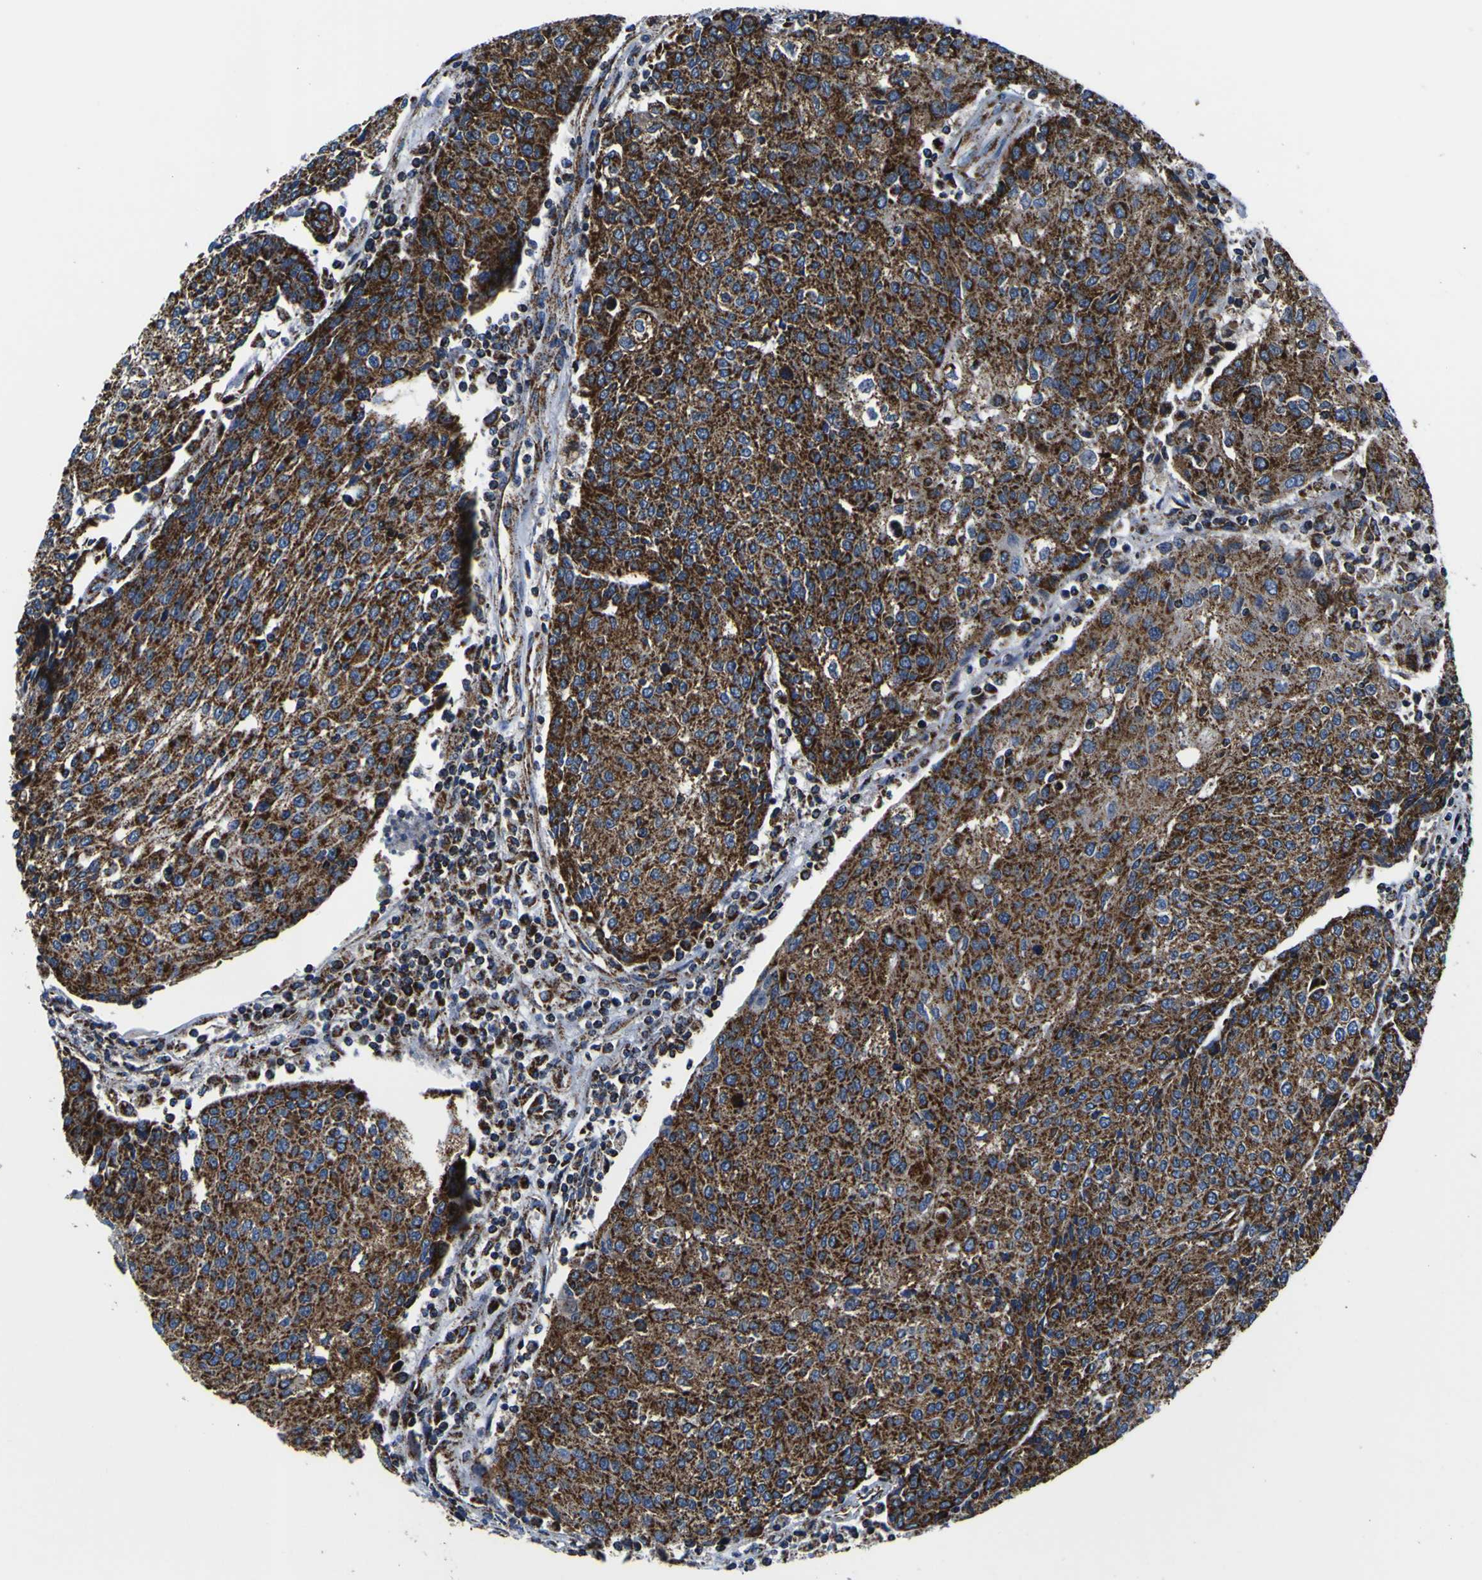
{"staining": {"intensity": "strong", "quantity": ">75%", "location": "cytoplasmic/membranous"}, "tissue": "urothelial cancer", "cell_type": "Tumor cells", "image_type": "cancer", "snomed": [{"axis": "morphology", "description": "Urothelial carcinoma, High grade"}, {"axis": "topography", "description": "Urinary bladder"}], "caption": "An immunohistochemistry (IHC) micrograph of neoplastic tissue is shown. Protein staining in brown highlights strong cytoplasmic/membranous positivity in urothelial carcinoma (high-grade) within tumor cells.", "gene": "PTRH2", "patient": {"sex": "female", "age": 85}}